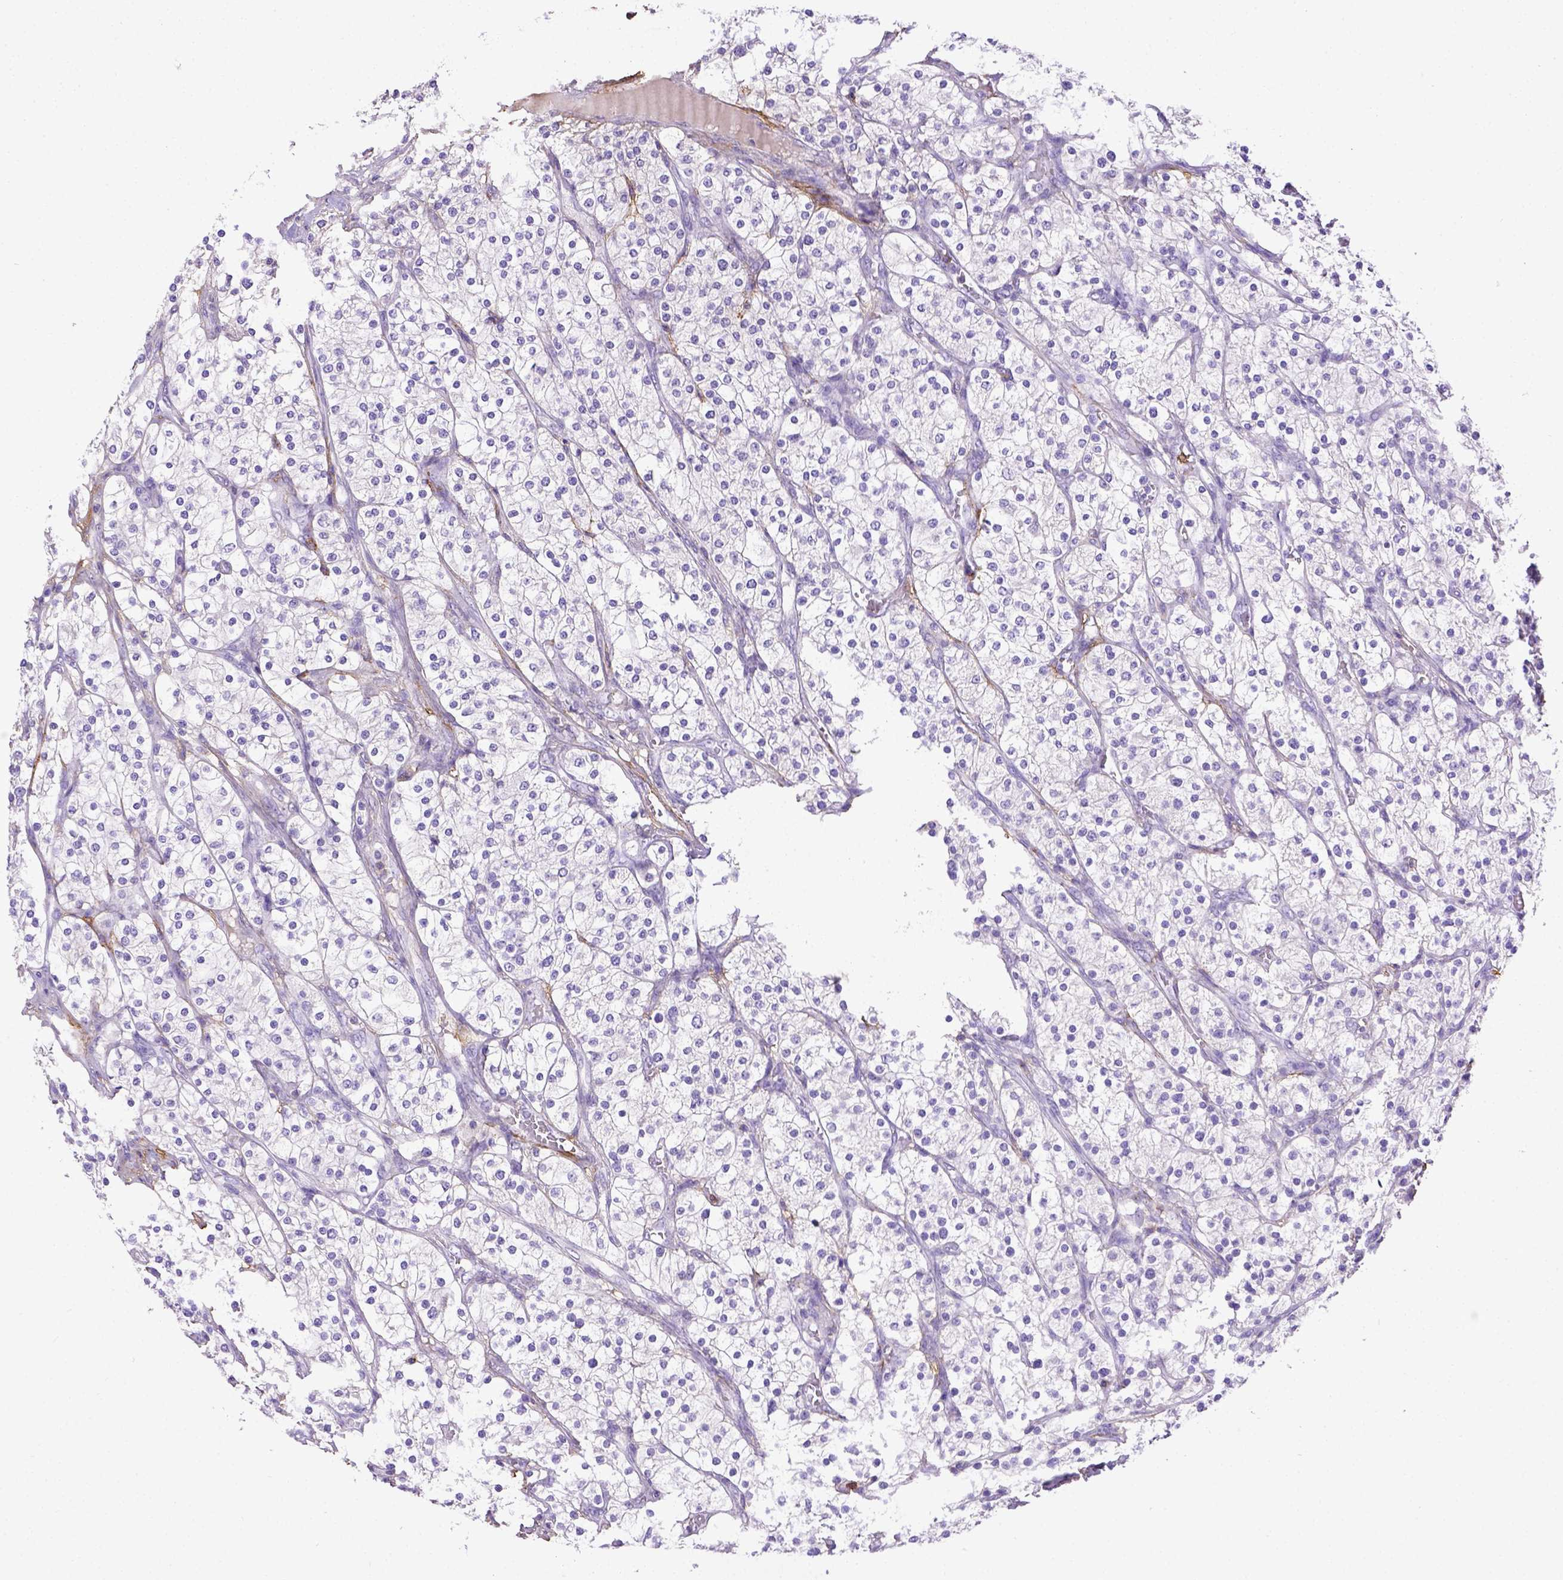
{"staining": {"intensity": "negative", "quantity": "none", "location": "none"}, "tissue": "renal cancer", "cell_type": "Tumor cells", "image_type": "cancer", "snomed": [{"axis": "morphology", "description": "Adenocarcinoma, NOS"}, {"axis": "topography", "description": "Kidney"}], "caption": "The micrograph shows no staining of tumor cells in renal cancer.", "gene": "B3GAT1", "patient": {"sex": "male", "age": 80}}